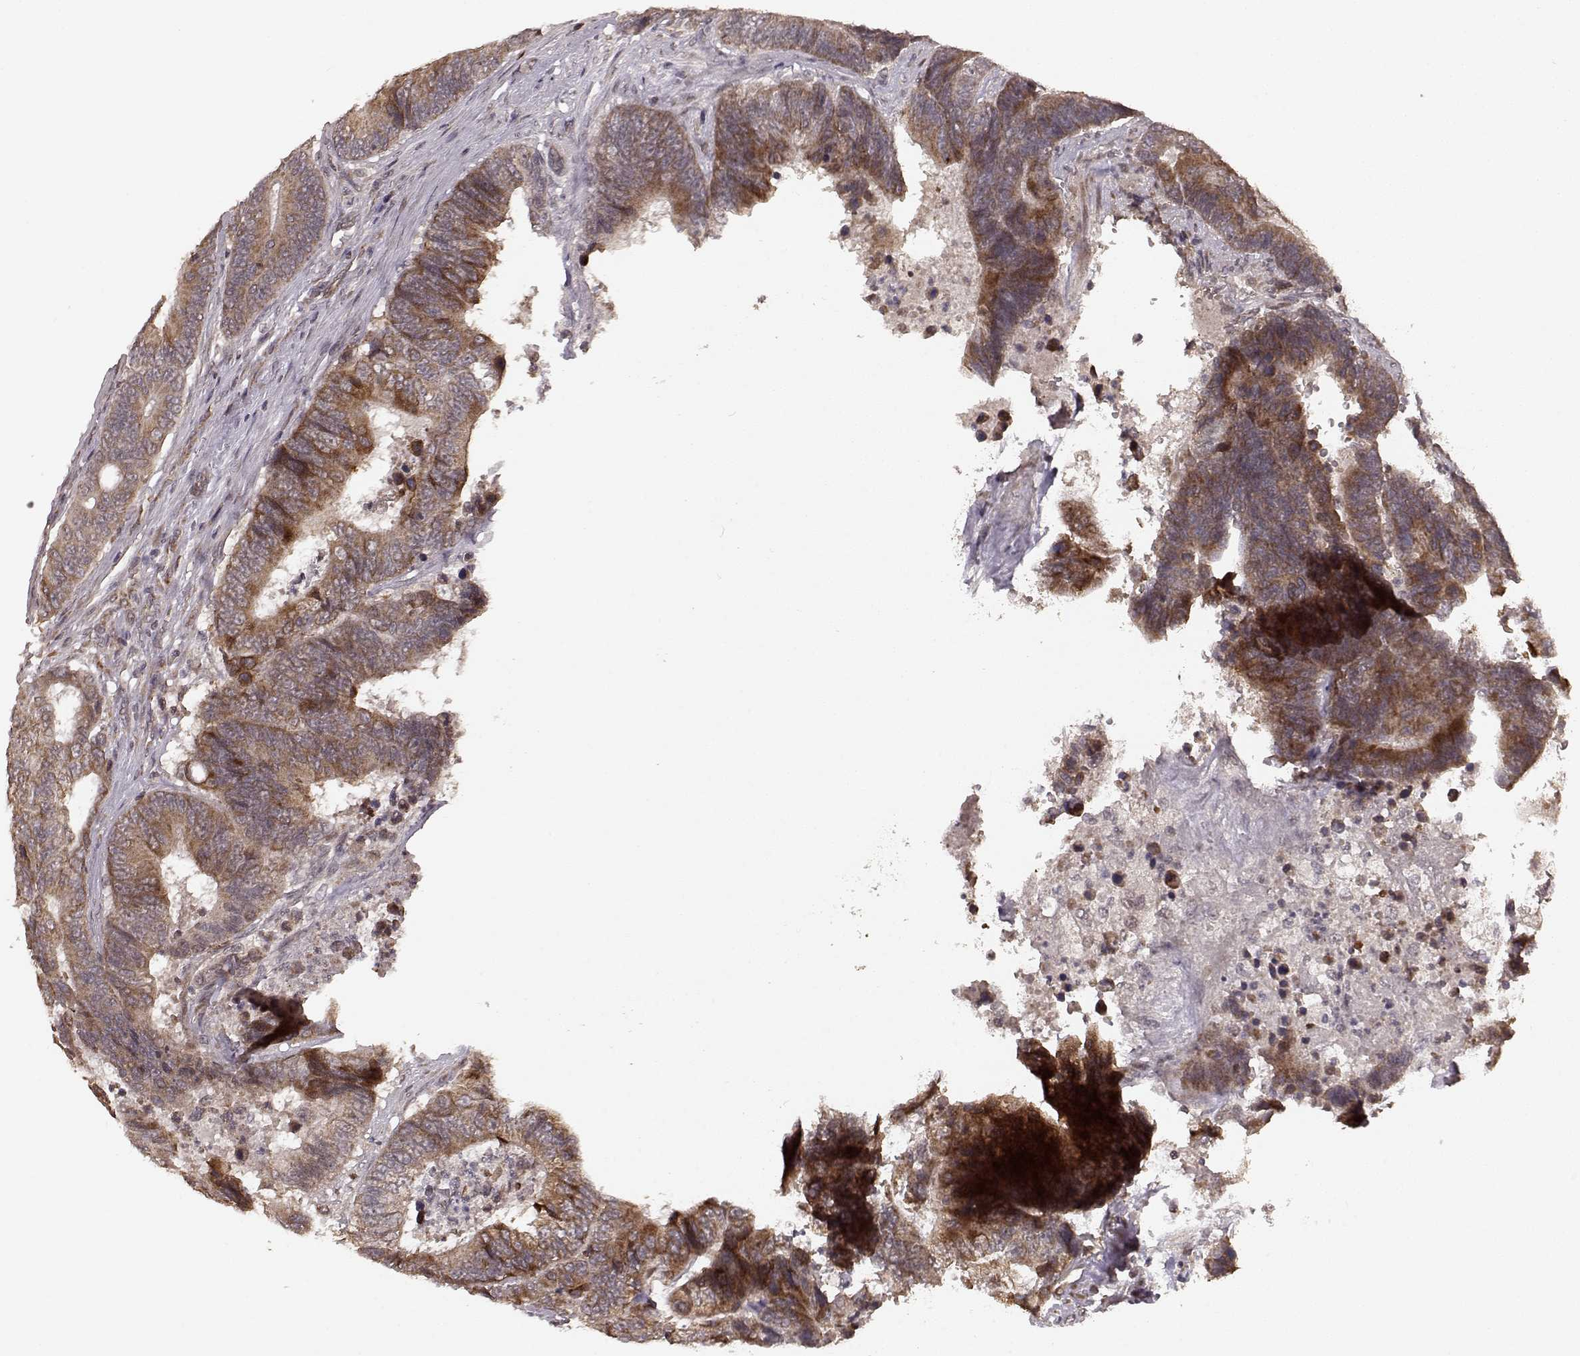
{"staining": {"intensity": "moderate", "quantity": ">75%", "location": "cytoplasmic/membranous"}, "tissue": "colorectal cancer", "cell_type": "Tumor cells", "image_type": "cancer", "snomed": [{"axis": "morphology", "description": "Adenocarcinoma, NOS"}, {"axis": "topography", "description": "Colon"}], "caption": "Immunohistochemical staining of human colorectal adenocarcinoma displays medium levels of moderate cytoplasmic/membranous protein positivity in about >75% of tumor cells. (Stains: DAB (3,3'-diaminobenzidine) in brown, nuclei in blue, Microscopy: brightfield microscopy at high magnification).", "gene": "ELOVL5", "patient": {"sex": "female", "age": 48}}